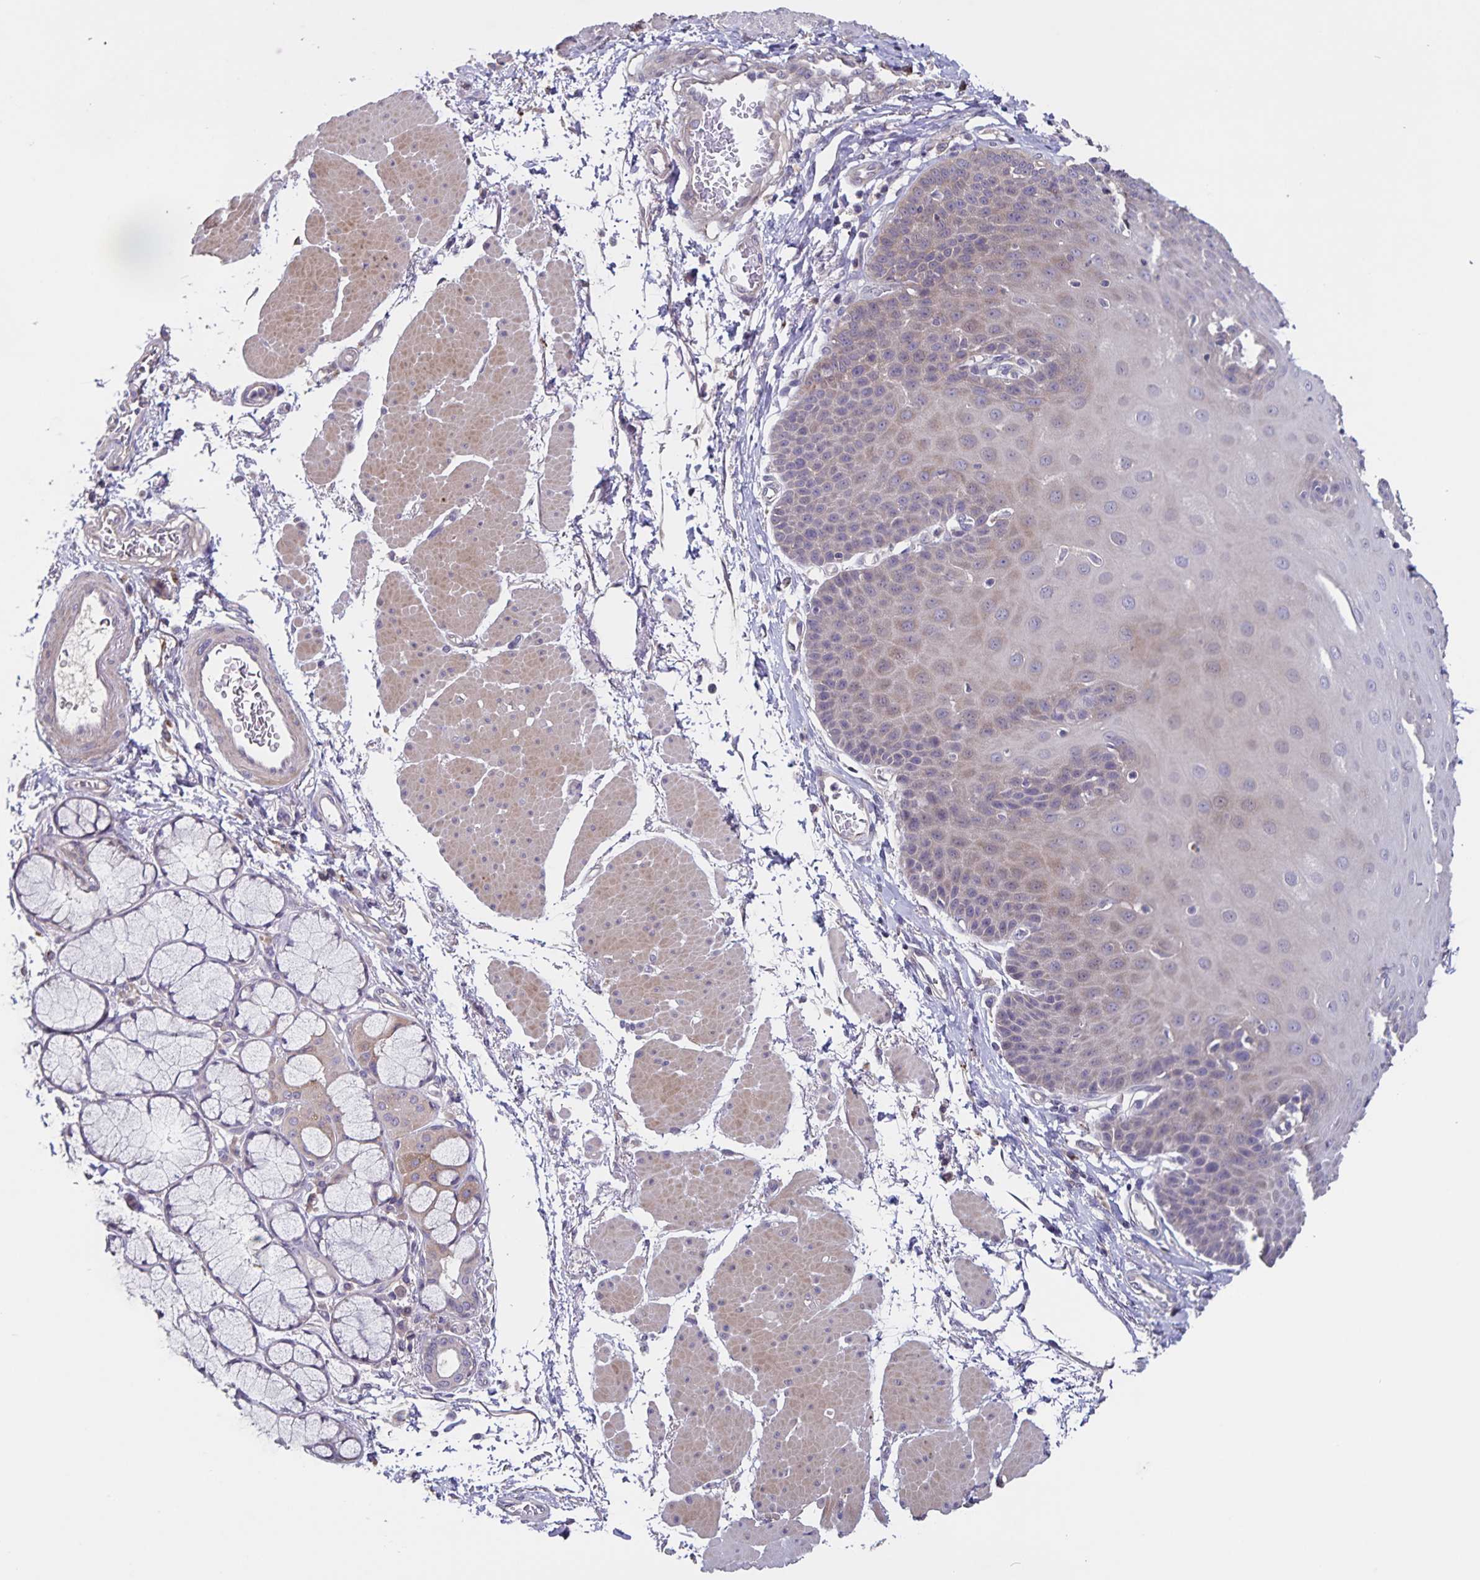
{"staining": {"intensity": "weak", "quantity": "<25%", "location": "cytoplasmic/membranous"}, "tissue": "esophagus", "cell_type": "Squamous epithelial cells", "image_type": "normal", "snomed": [{"axis": "morphology", "description": "Normal tissue, NOS"}, {"axis": "topography", "description": "Esophagus"}], "caption": "The histopathology image displays no significant expression in squamous epithelial cells of esophagus. (Stains: DAB (3,3'-diaminobenzidine) IHC with hematoxylin counter stain, Microscopy: brightfield microscopy at high magnification).", "gene": "FBXL16", "patient": {"sex": "female", "age": 81}}